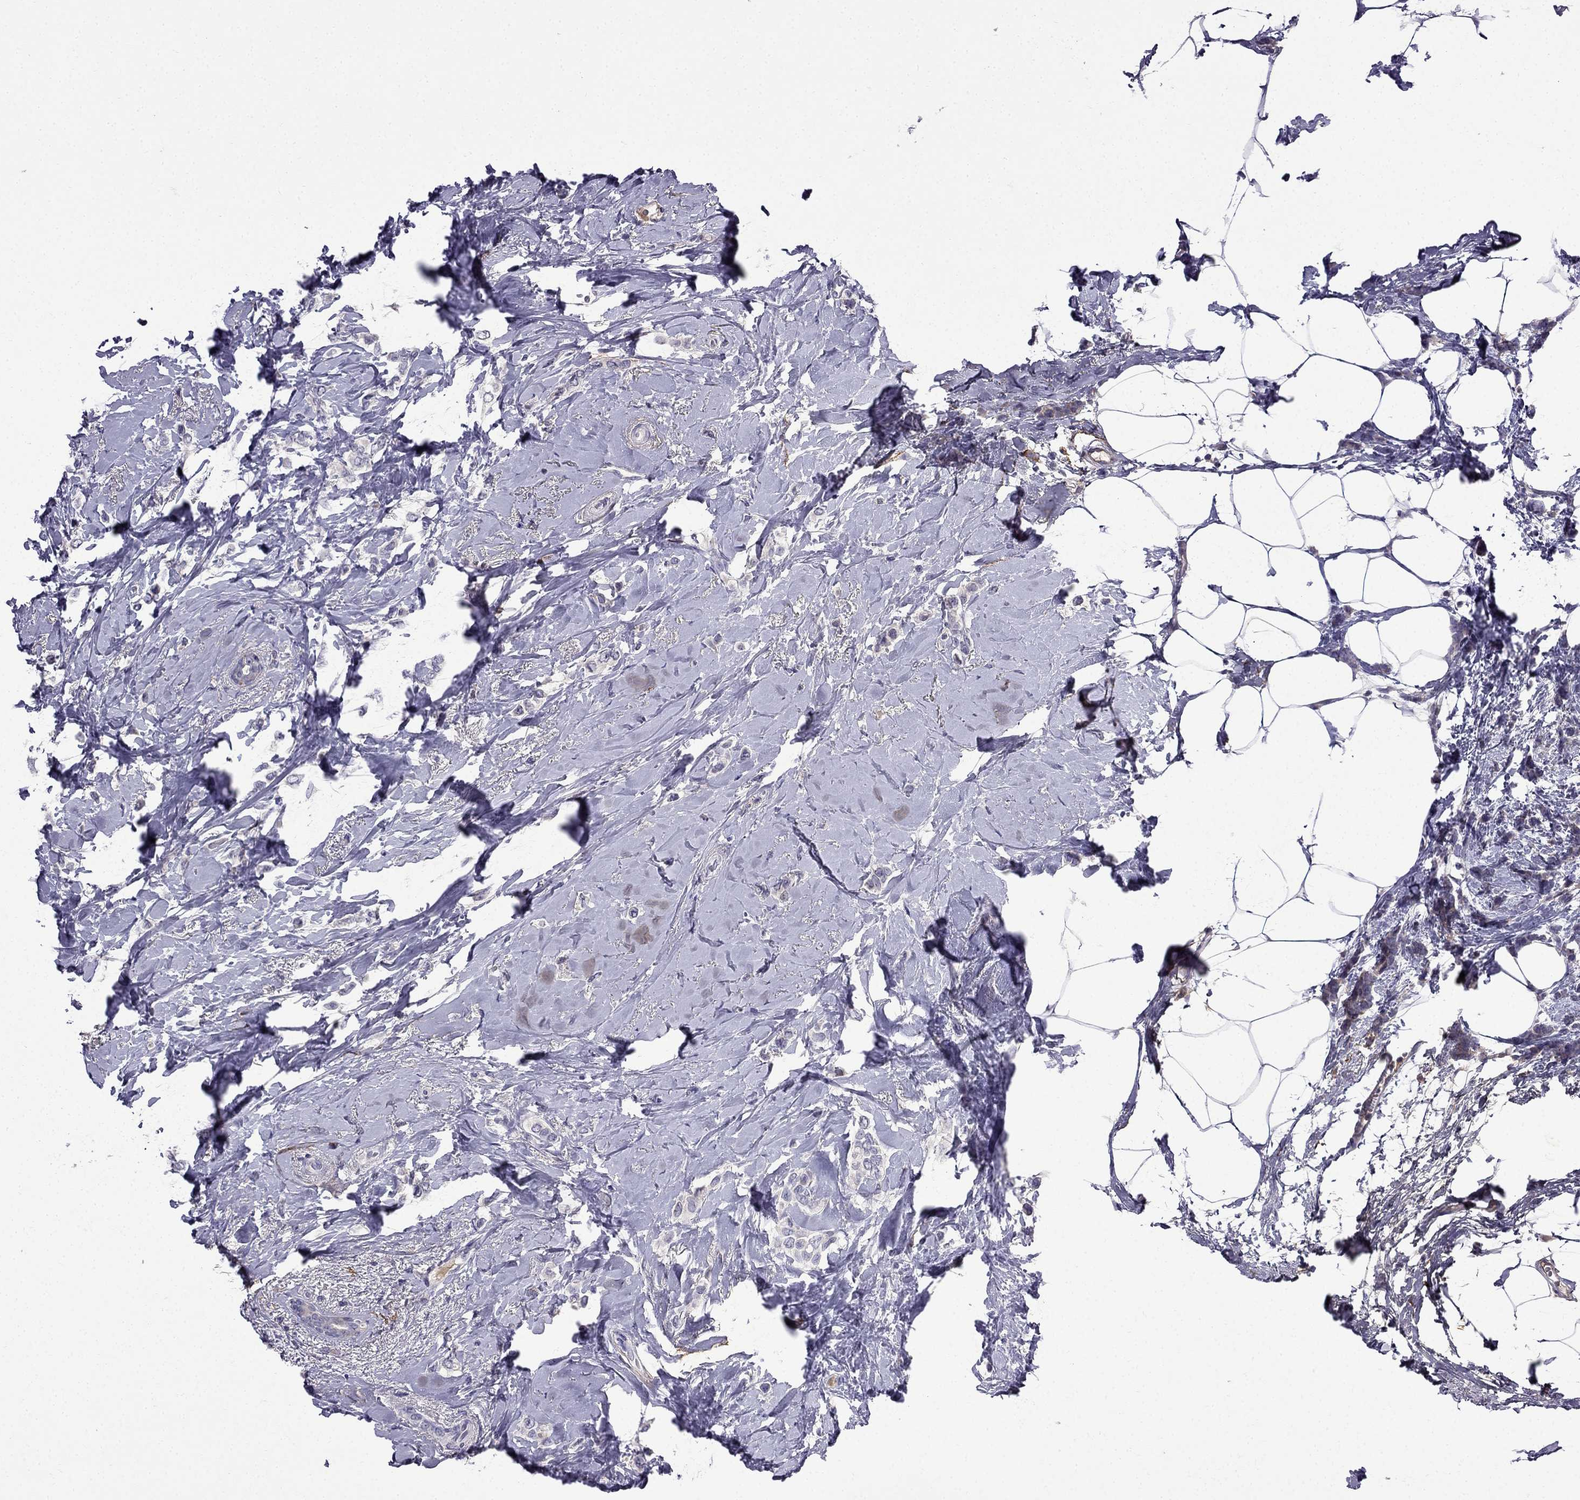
{"staining": {"intensity": "negative", "quantity": "none", "location": "none"}, "tissue": "breast cancer", "cell_type": "Tumor cells", "image_type": "cancer", "snomed": [{"axis": "morphology", "description": "Duct carcinoma"}, {"axis": "topography", "description": "Breast"}], "caption": "This is an immunohistochemistry image of invasive ductal carcinoma (breast). There is no expression in tumor cells.", "gene": "PI16", "patient": {"sex": "female", "age": 40}}